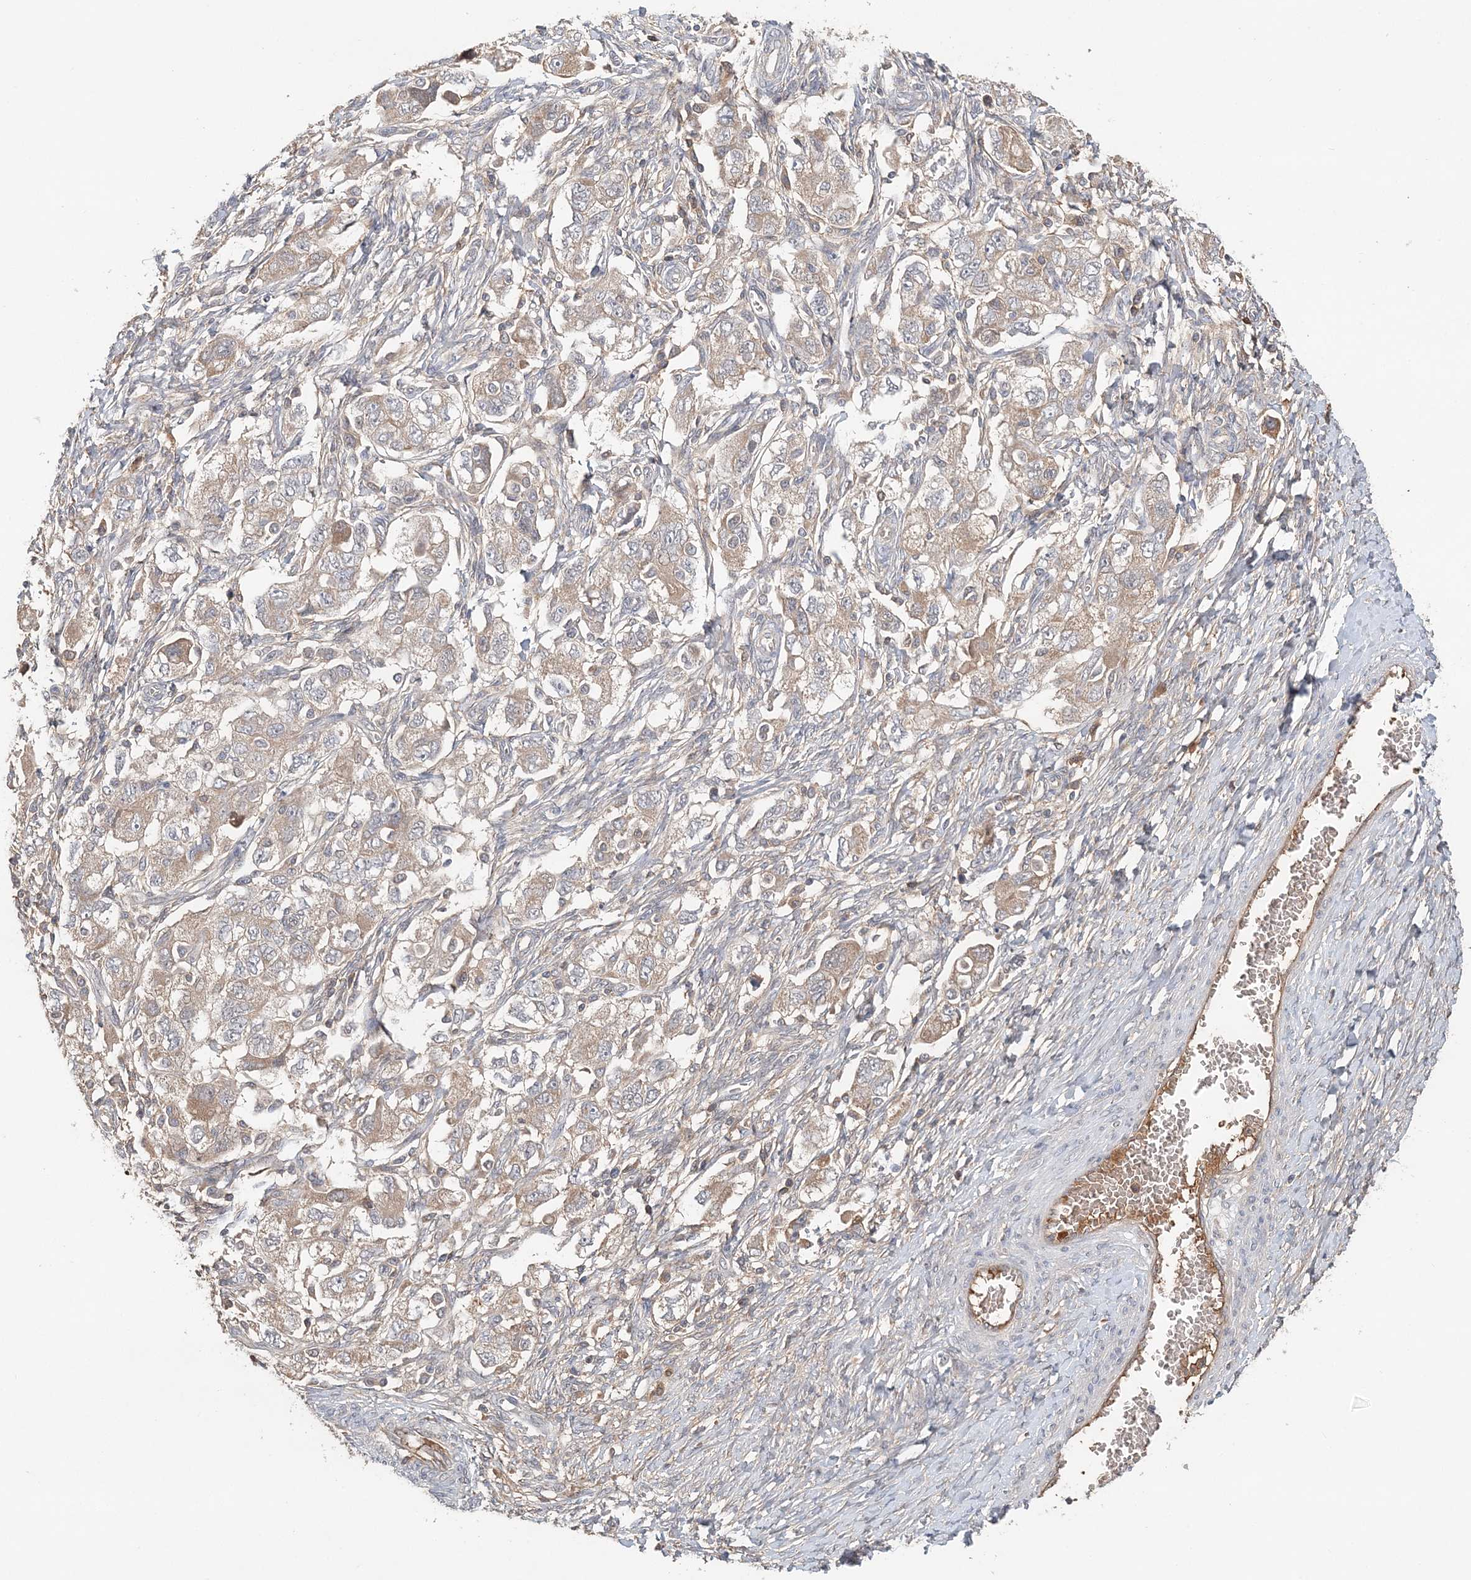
{"staining": {"intensity": "weak", "quantity": "<25%", "location": "cytoplasmic/membranous"}, "tissue": "ovarian cancer", "cell_type": "Tumor cells", "image_type": "cancer", "snomed": [{"axis": "morphology", "description": "Carcinoma, NOS"}, {"axis": "morphology", "description": "Cystadenocarcinoma, serous, NOS"}, {"axis": "topography", "description": "Ovary"}], "caption": "Immunohistochemistry histopathology image of neoplastic tissue: ovarian cancer (serous cystadenocarcinoma) stained with DAB (3,3'-diaminobenzidine) shows no significant protein staining in tumor cells.", "gene": "SYCP3", "patient": {"sex": "female", "age": 69}}